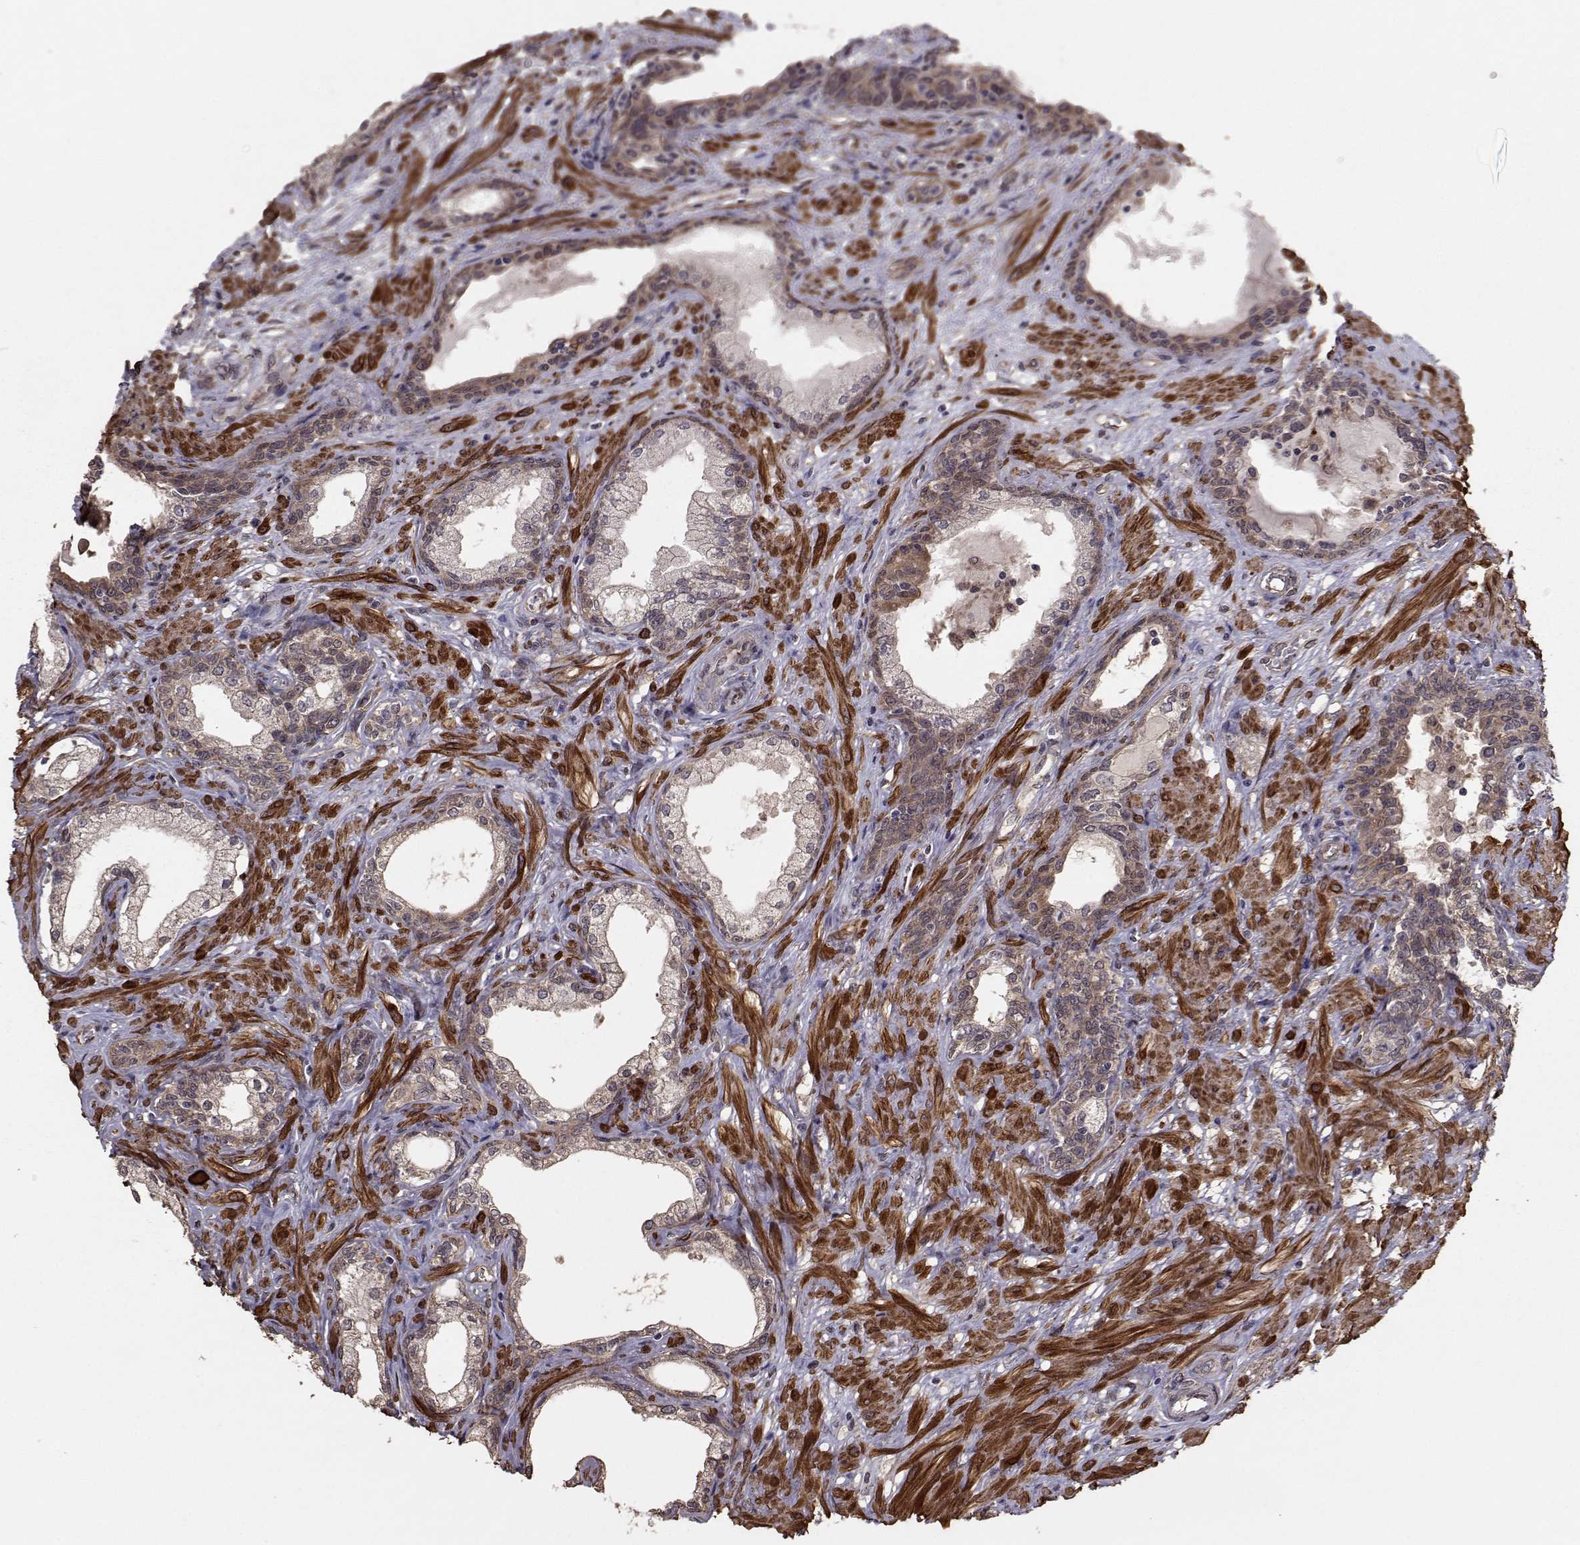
{"staining": {"intensity": "weak", "quantity": "25%-75%", "location": "cytoplasmic/membranous"}, "tissue": "prostate", "cell_type": "Glandular cells", "image_type": "normal", "snomed": [{"axis": "morphology", "description": "Normal tissue, NOS"}, {"axis": "topography", "description": "Prostate"}], "caption": "Protein expression analysis of unremarkable prostate reveals weak cytoplasmic/membranous staining in approximately 25%-75% of glandular cells. (DAB IHC, brown staining for protein, blue staining for nuclei).", "gene": "TRIP10", "patient": {"sex": "male", "age": 63}}